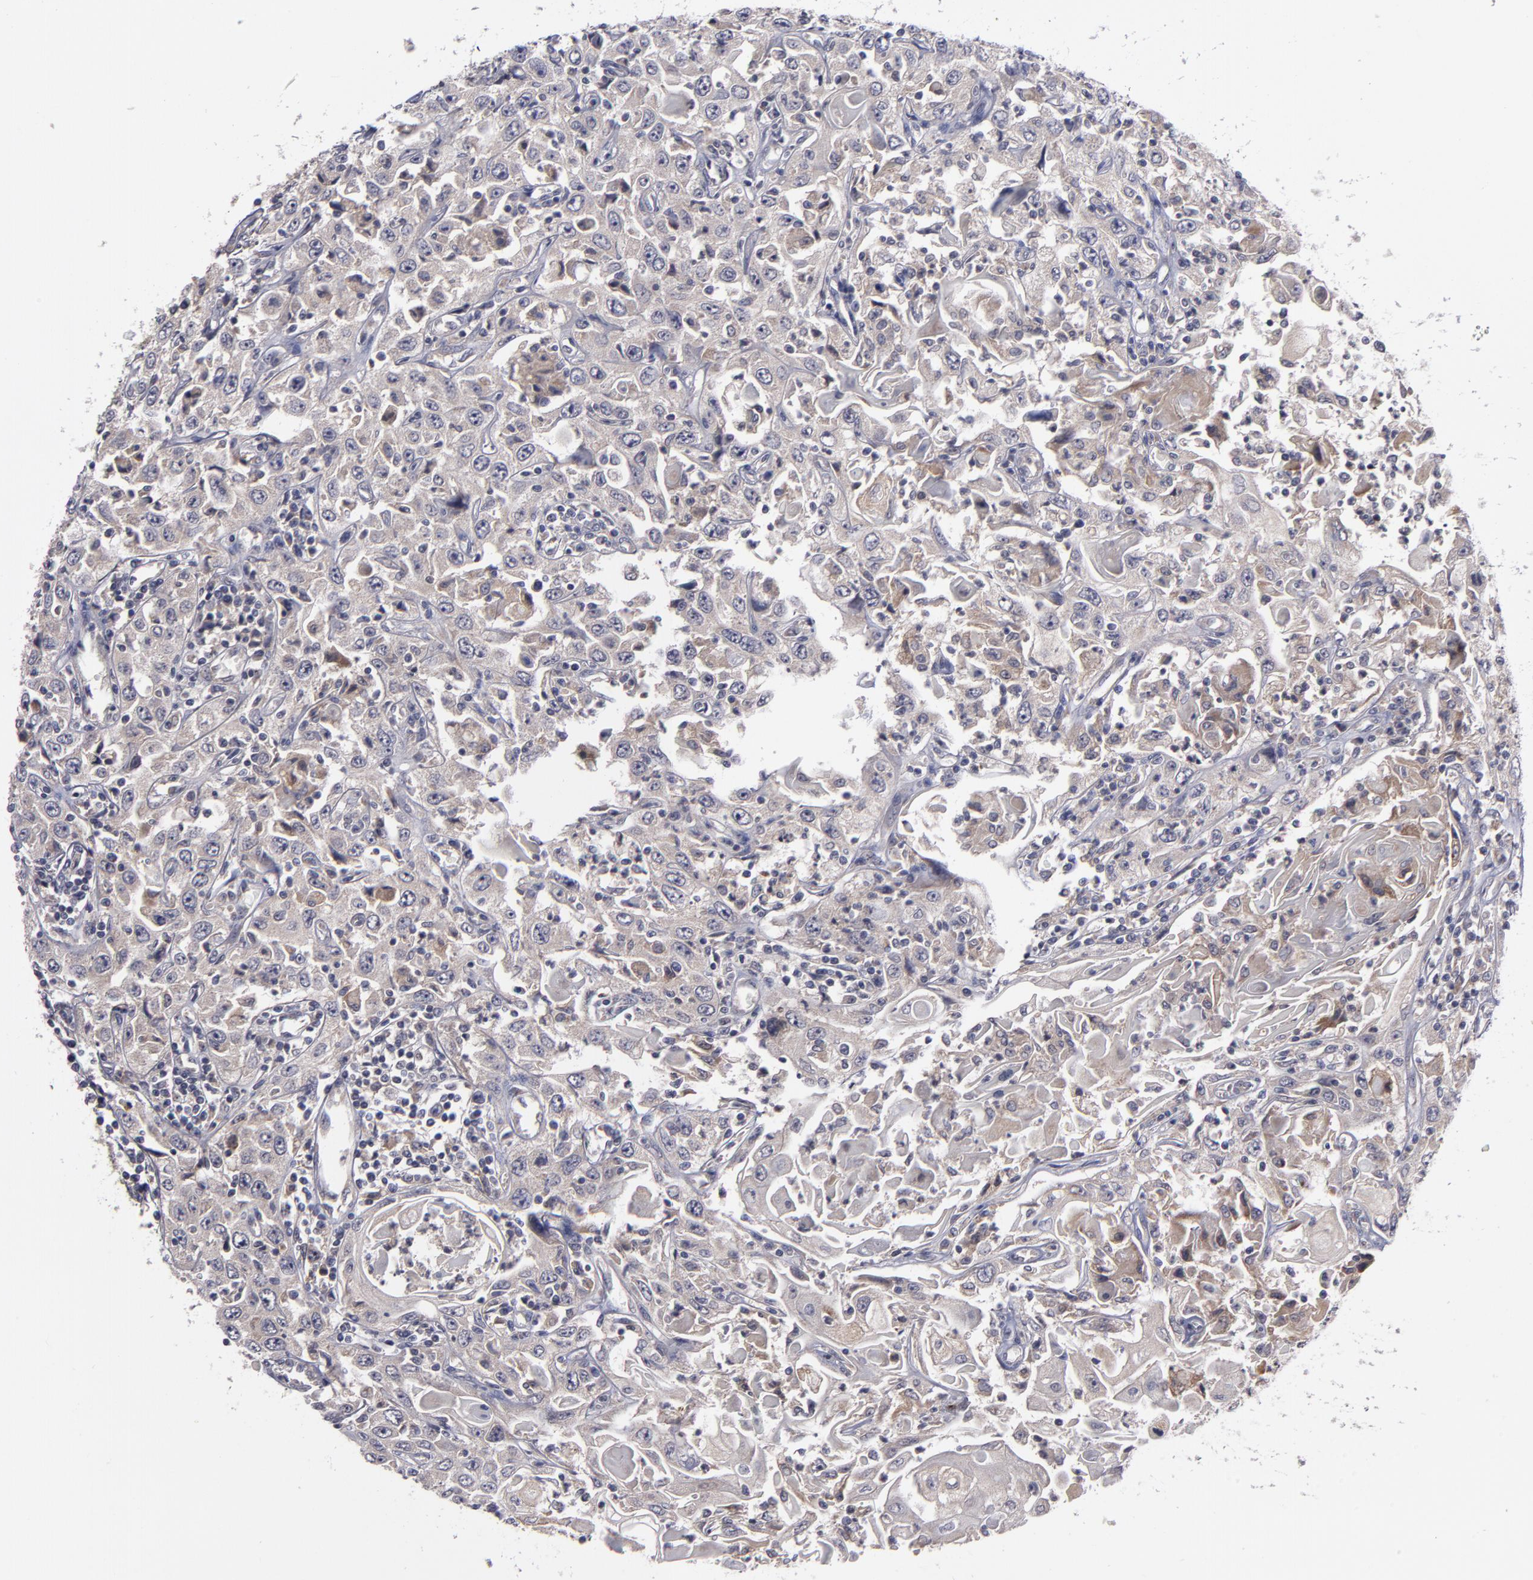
{"staining": {"intensity": "weak", "quantity": ">75%", "location": "cytoplasmic/membranous"}, "tissue": "head and neck cancer", "cell_type": "Tumor cells", "image_type": "cancer", "snomed": [{"axis": "morphology", "description": "Squamous cell carcinoma, NOS"}, {"axis": "topography", "description": "Oral tissue"}, {"axis": "topography", "description": "Head-Neck"}], "caption": "The immunohistochemical stain labels weak cytoplasmic/membranous staining in tumor cells of squamous cell carcinoma (head and neck) tissue. Immunohistochemistry stains the protein of interest in brown and the nuclei are stained blue.", "gene": "MMP11", "patient": {"sex": "female", "age": 76}}